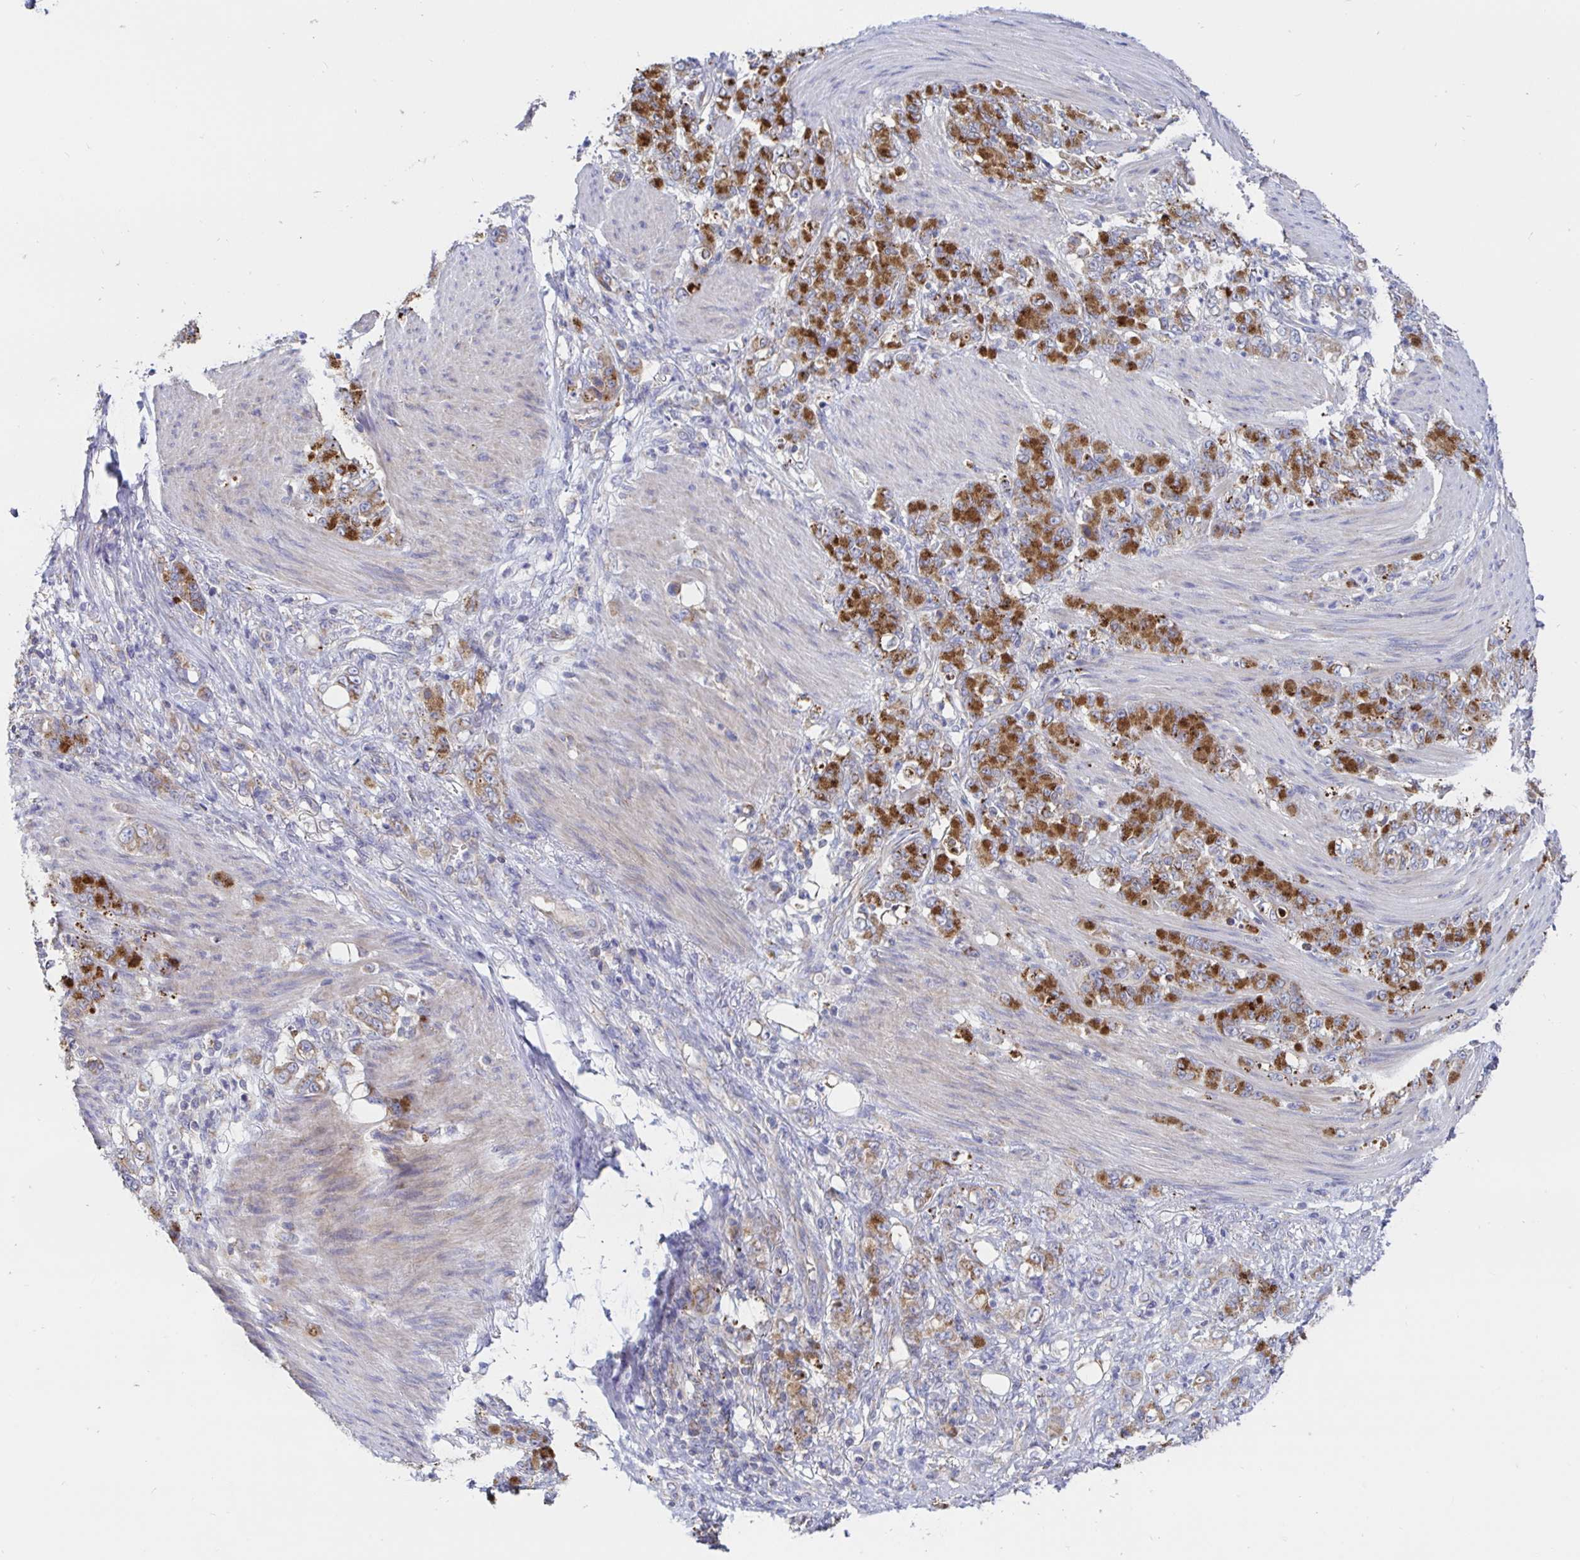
{"staining": {"intensity": "strong", "quantity": "25%-75%", "location": "cytoplasmic/membranous"}, "tissue": "stomach cancer", "cell_type": "Tumor cells", "image_type": "cancer", "snomed": [{"axis": "morphology", "description": "Adenocarcinoma, NOS"}, {"axis": "topography", "description": "Stomach"}], "caption": "Immunohistochemical staining of stomach cancer reveals strong cytoplasmic/membranous protein staining in approximately 25%-75% of tumor cells.", "gene": "PRDX3", "patient": {"sex": "female", "age": 79}}